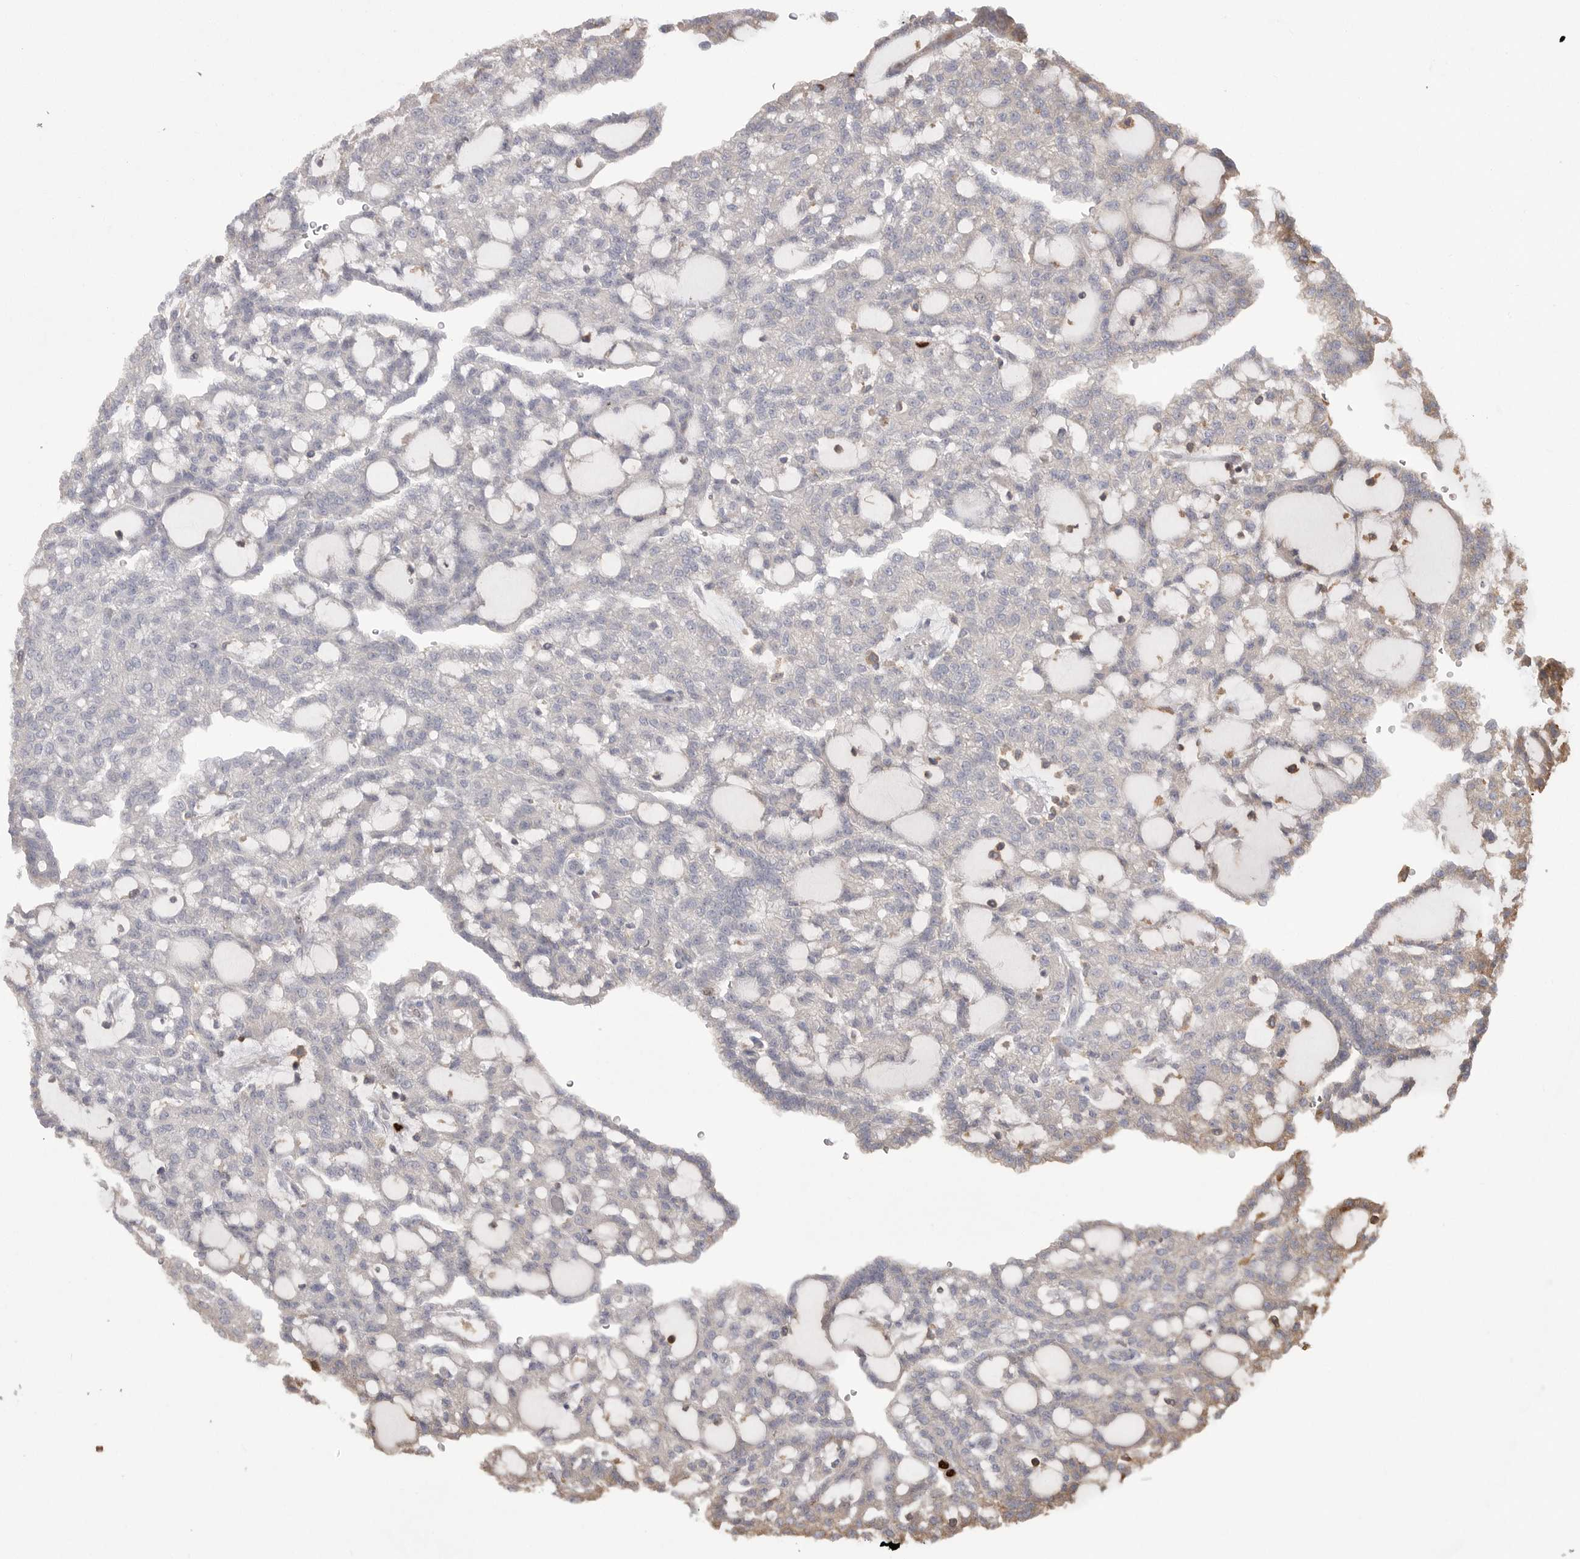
{"staining": {"intensity": "negative", "quantity": "none", "location": "none"}, "tissue": "renal cancer", "cell_type": "Tumor cells", "image_type": "cancer", "snomed": [{"axis": "morphology", "description": "Adenocarcinoma, NOS"}, {"axis": "topography", "description": "Kidney"}], "caption": "This is an immunohistochemistry (IHC) micrograph of adenocarcinoma (renal). There is no staining in tumor cells.", "gene": "TOP2A", "patient": {"sex": "male", "age": 63}}